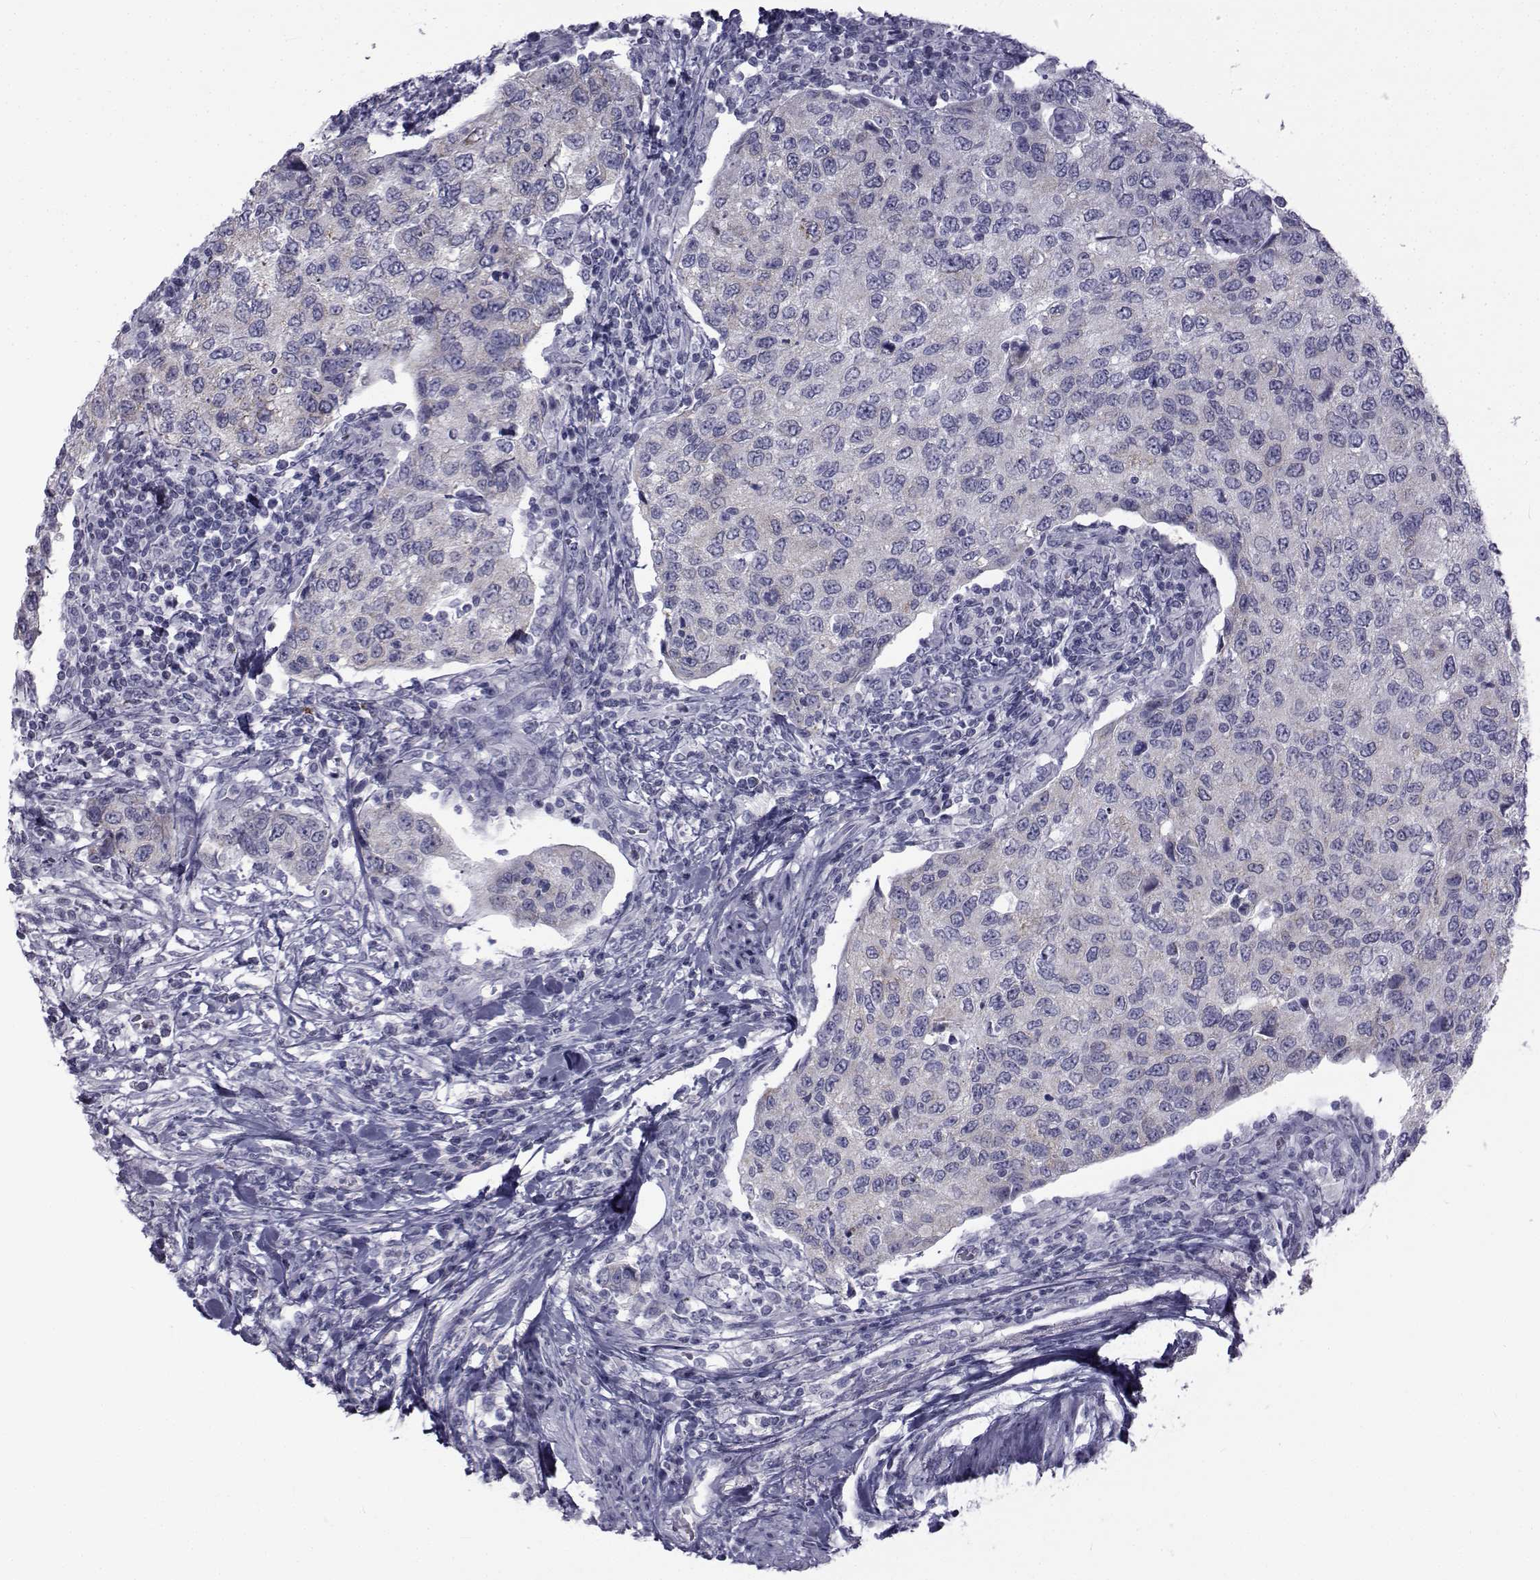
{"staining": {"intensity": "negative", "quantity": "none", "location": "none"}, "tissue": "urothelial cancer", "cell_type": "Tumor cells", "image_type": "cancer", "snomed": [{"axis": "morphology", "description": "Urothelial carcinoma, High grade"}, {"axis": "topography", "description": "Urinary bladder"}], "caption": "Tumor cells show no significant protein expression in urothelial cancer. (Stains: DAB IHC with hematoxylin counter stain, Microscopy: brightfield microscopy at high magnification).", "gene": "FDXR", "patient": {"sex": "female", "age": 78}}